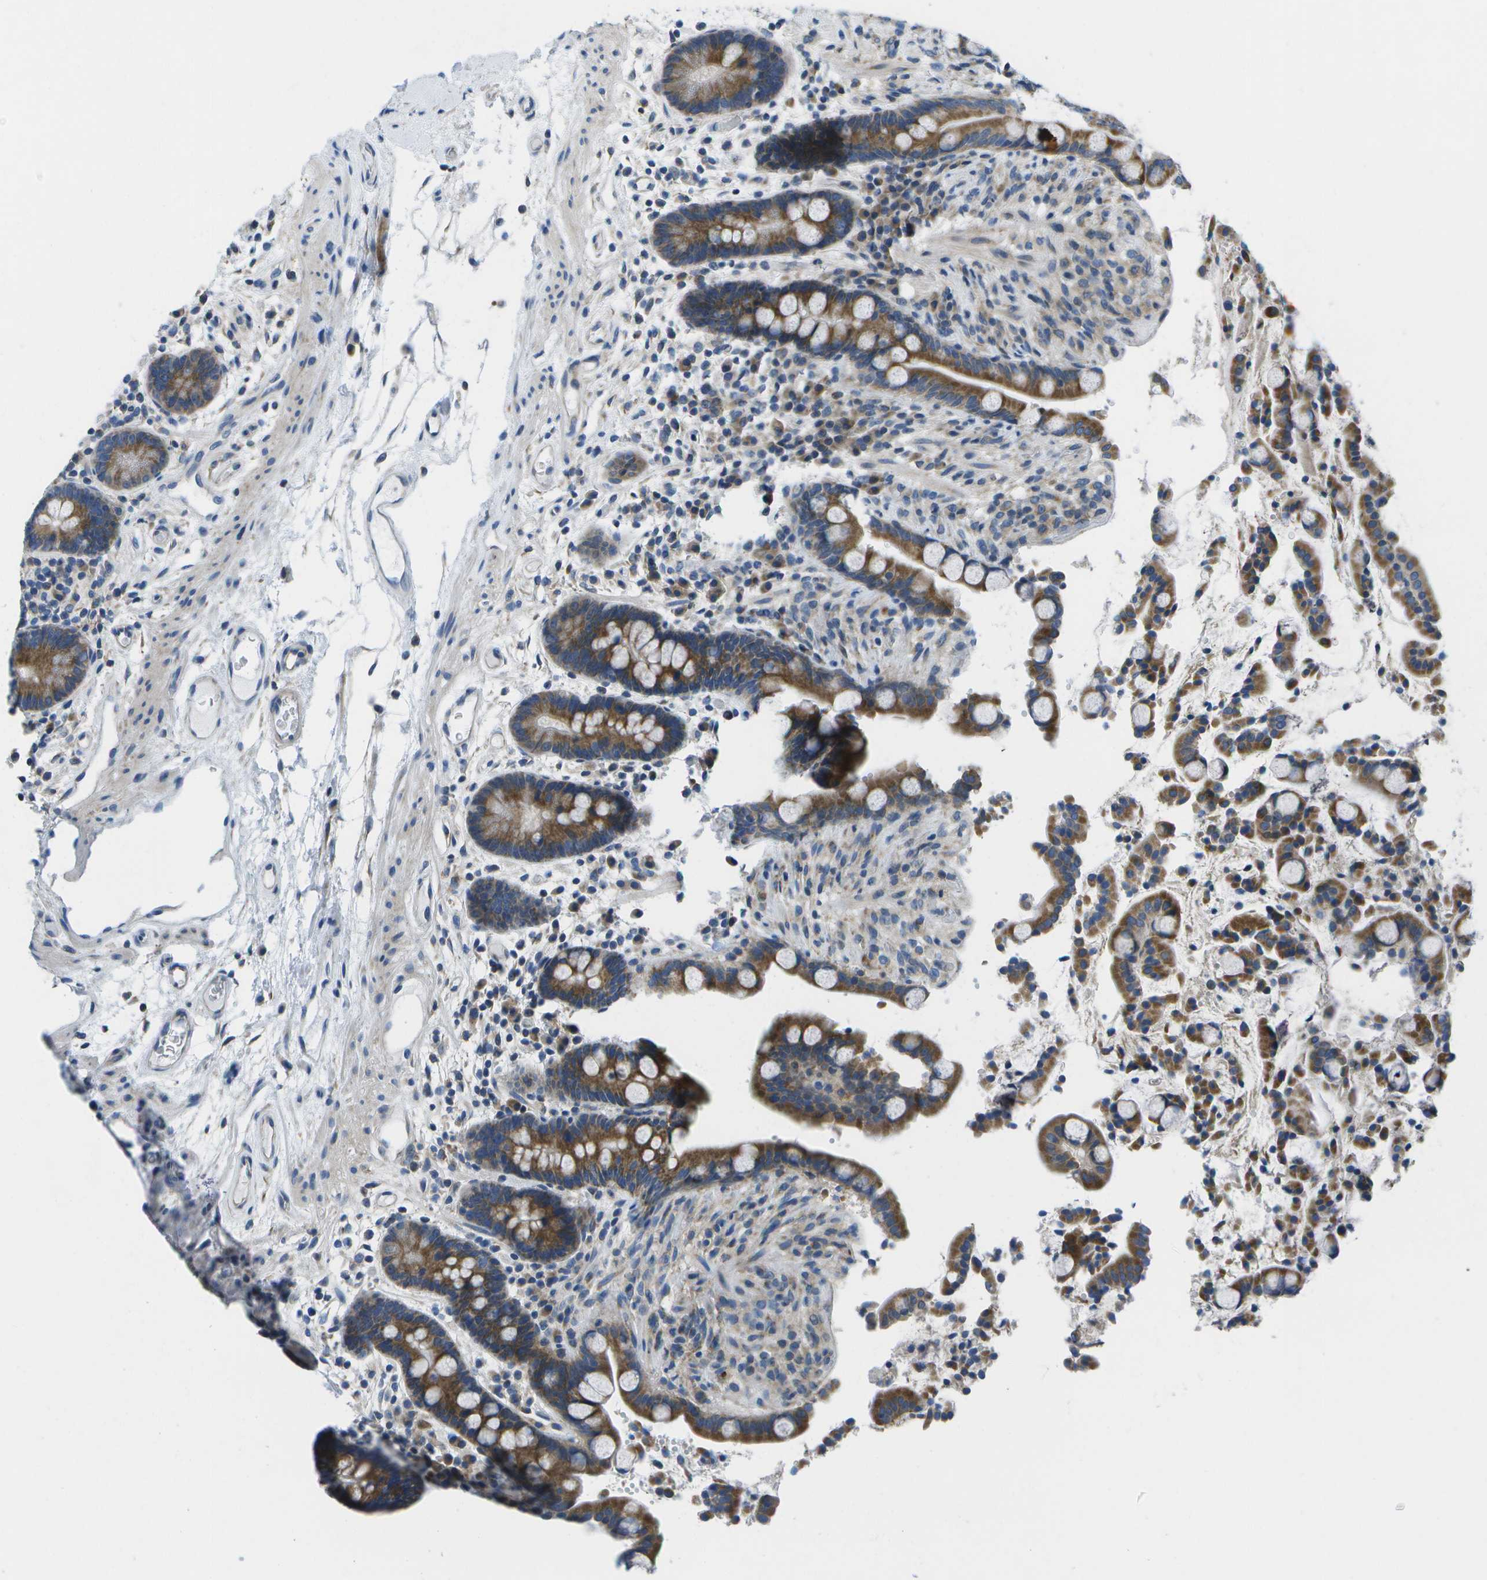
{"staining": {"intensity": "negative", "quantity": "none", "location": "none"}, "tissue": "colon", "cell_type": "Endothelial cells", "image_type": "normal", "snomed": [{"axis": "morphology", "description": "Normal tissue, NOS"}, {"axis": "topography", "description": "Colon"}], "caption": "A histopathology image of colon stained for a protein reveals no brown staining in endothelial cells. (Stains: DAB immunohistochemistry with hematoxylin counter stain, Microscopy: brightfield microscopy at high magnification).", "gene": "GDF5", "patient": {"sex": "male", "age": 73}}